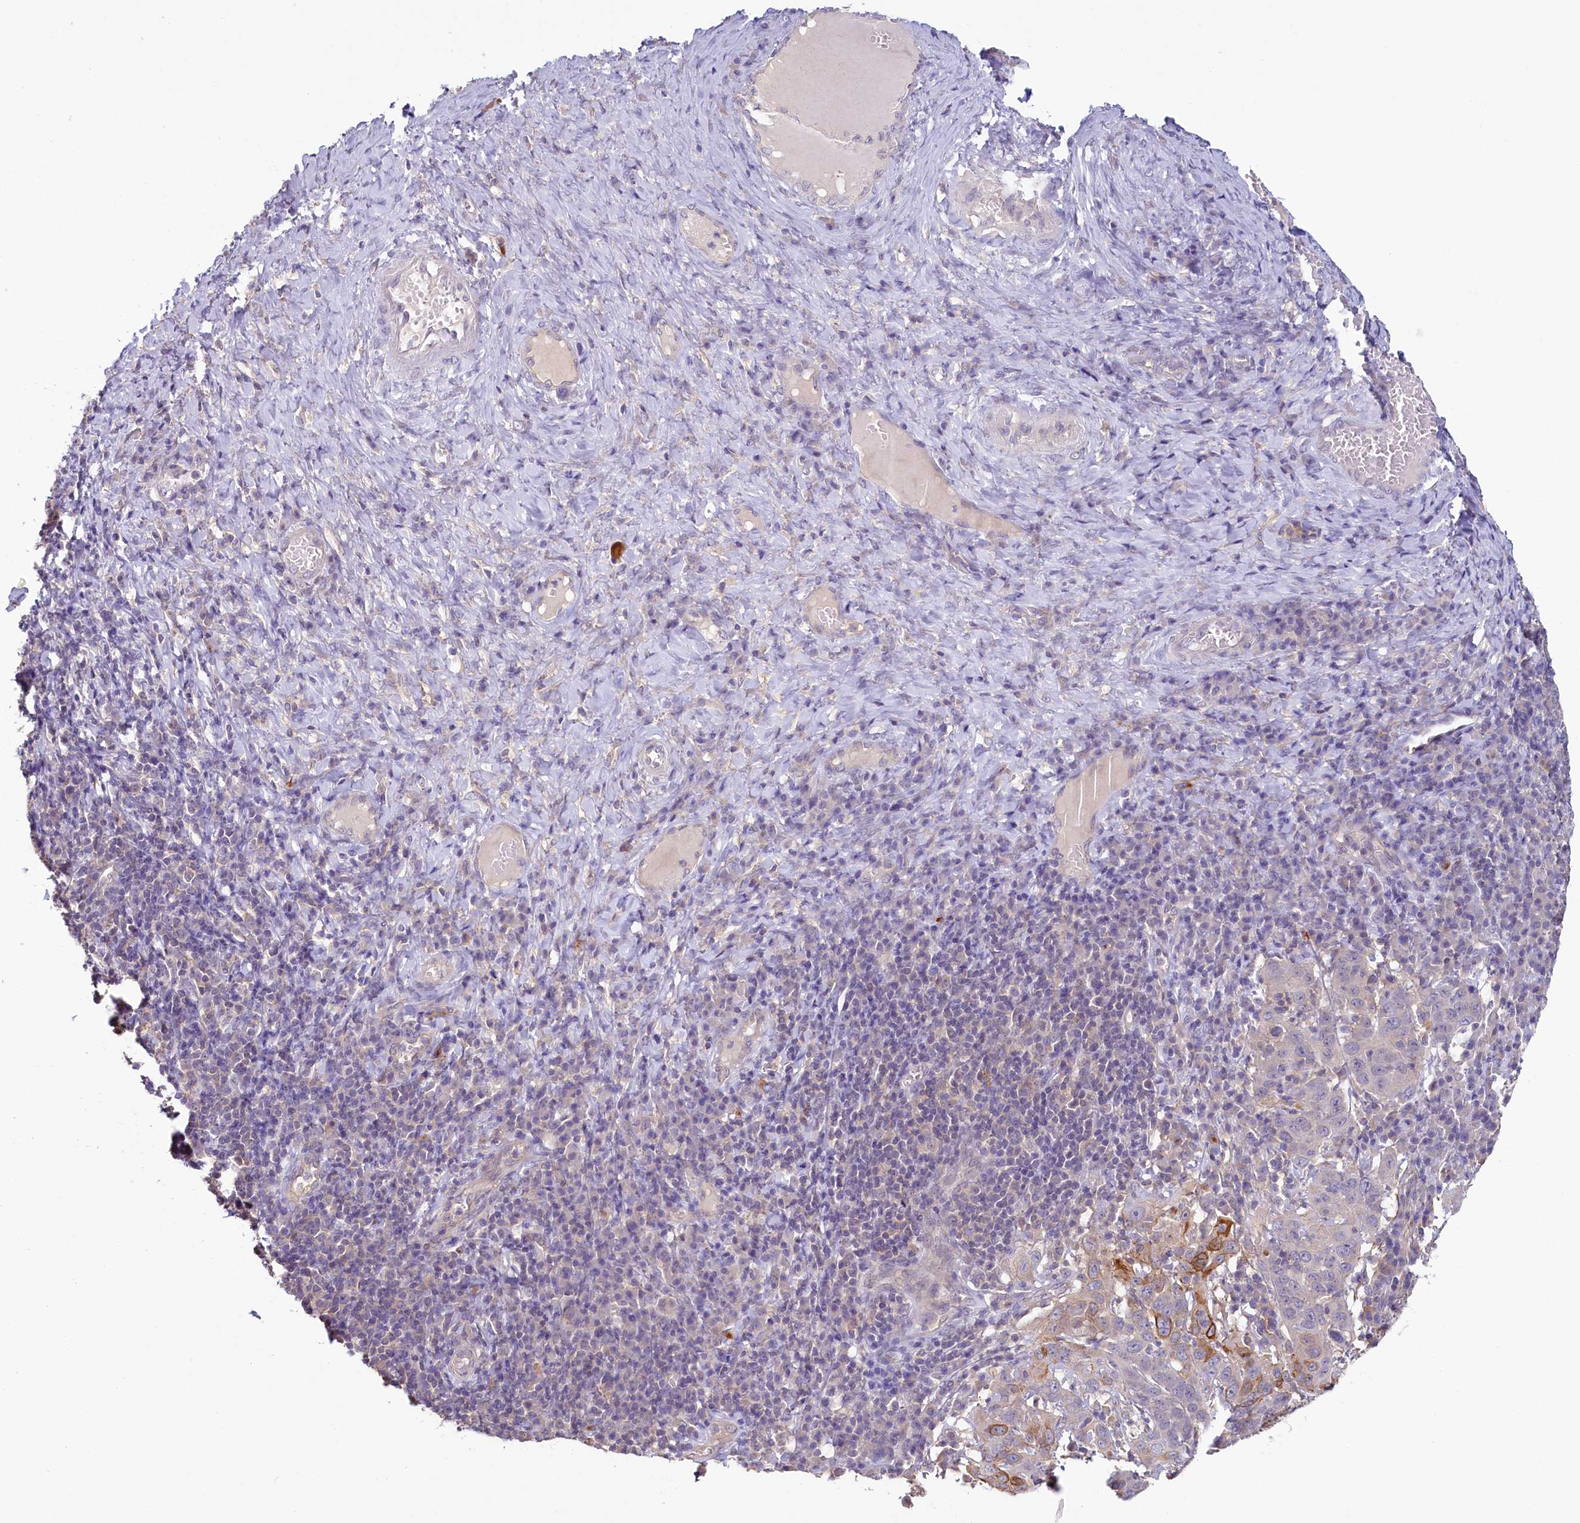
{"staining": {"intensity": "strong", "quantity": "<25%", "location": "cytoplasmic/membranous"}, "tissue": "cervical cancer", "cell_type": "Tumor cells", "image_type": "cancer", "snomed": [{"axis": "morphology", "description": "Squamous cell carcinoma, NOS"}, {"axis": "topography", "description": "Cervix"}], "caption": "There is medium levels of strong cytoplasmic/membranous expression in tumor cells of cervical squamous cell carcinoma, as demonstrated by immunohistochemical staining (brown color).", "gene": "PDE6D", "patient": {"sex": "female", "age": 46}}